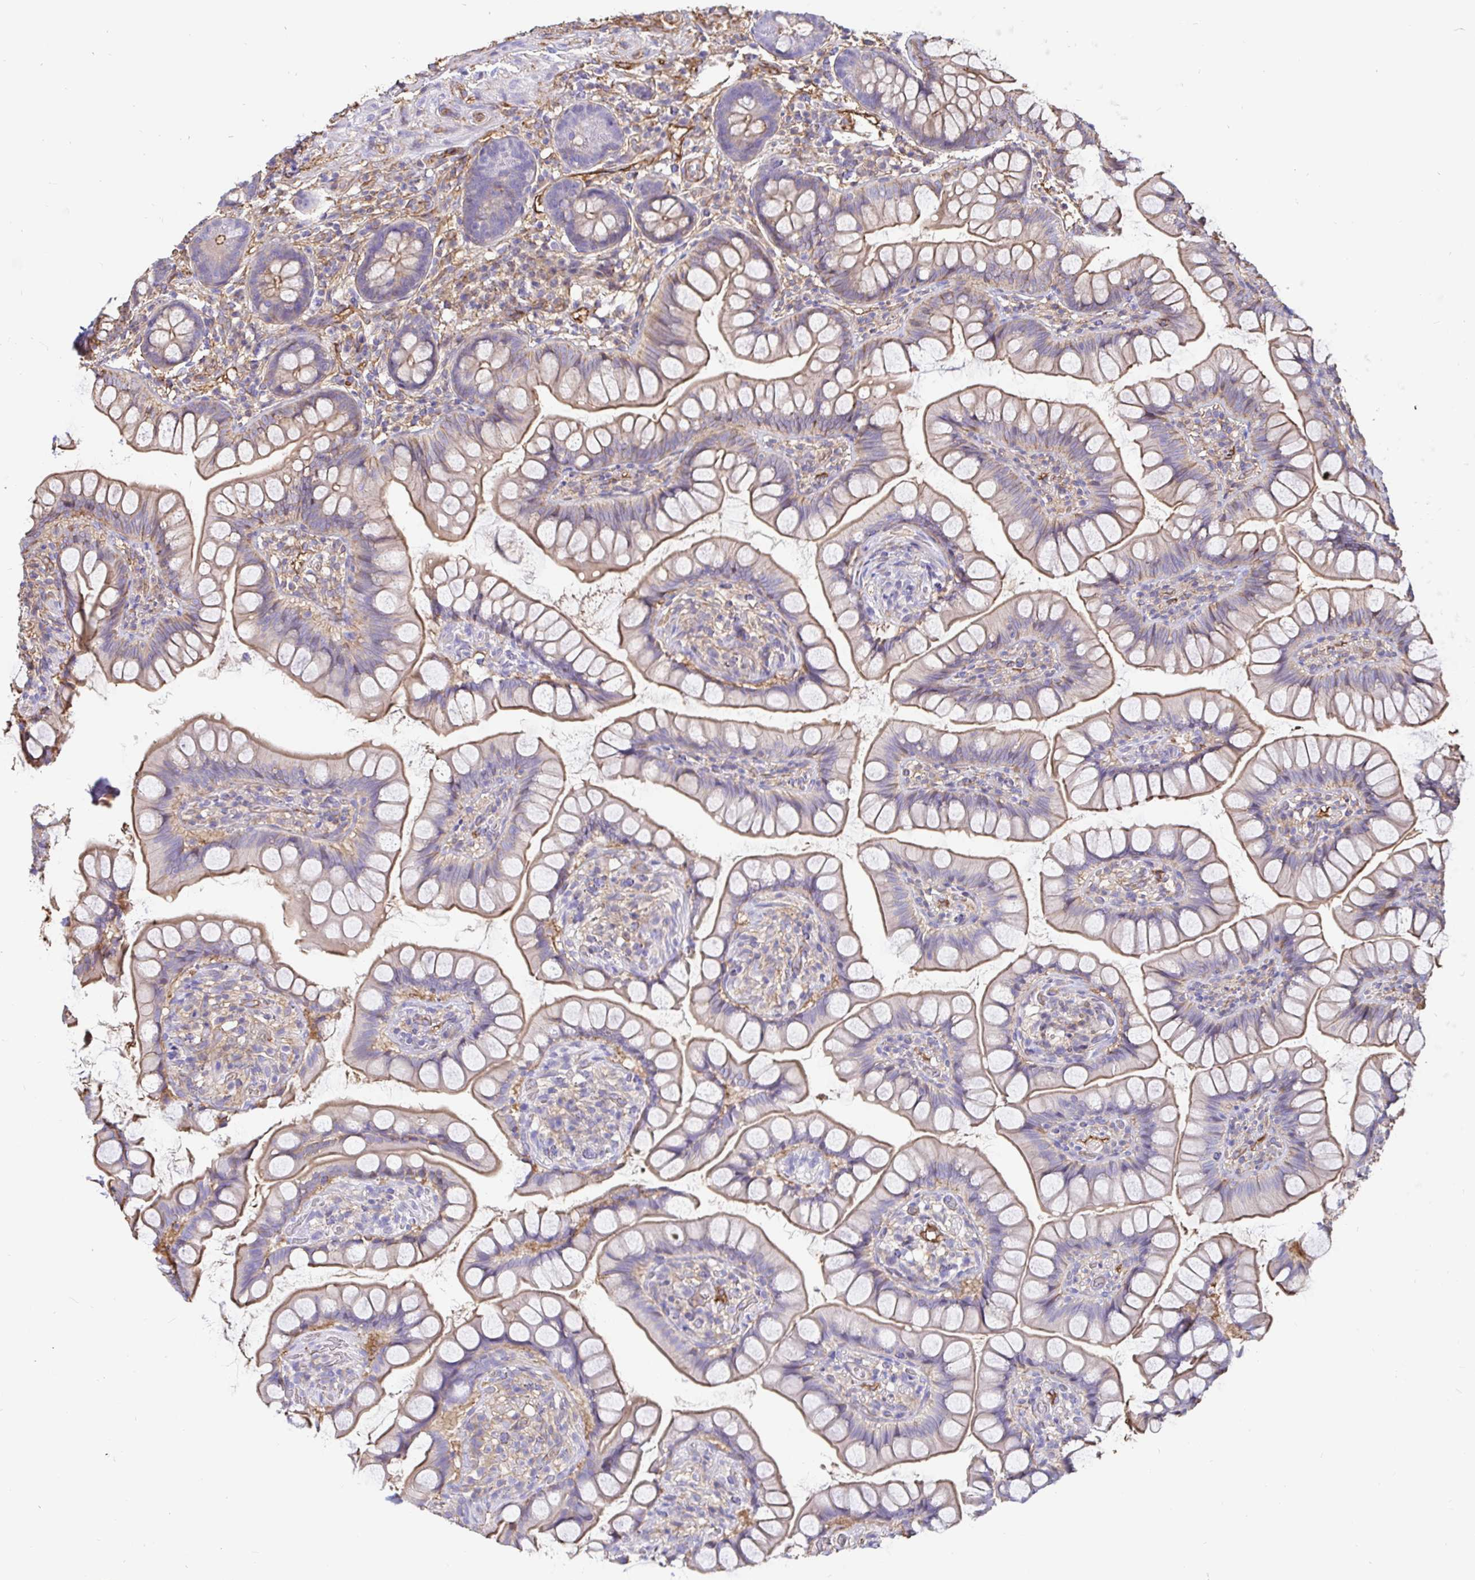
{"staining": {"intensity": "moderate", "quantity": "25%-75%", "location": "cytoplasmic/membranous"}, "tissue": "small intestine", "cell_type": "Glandular cells", "image_type": "normal", "snomed": [{"axis": "morphology", "description": "Normal tissue, NOS"}, {"axis": "topography", "description": "Small intestine"}], "caption": "Immunohistochemical staining of normal small intestine displays moderate cytoplasmic/membranous protein staining in about 25%-75% of glandular cells. (DAB (3,3'-diaminobenzidine) IHC with brightfield microscopy, high magnification).", "gene": "ANXA2", "patient": {"sex": "male", "age": 70}}